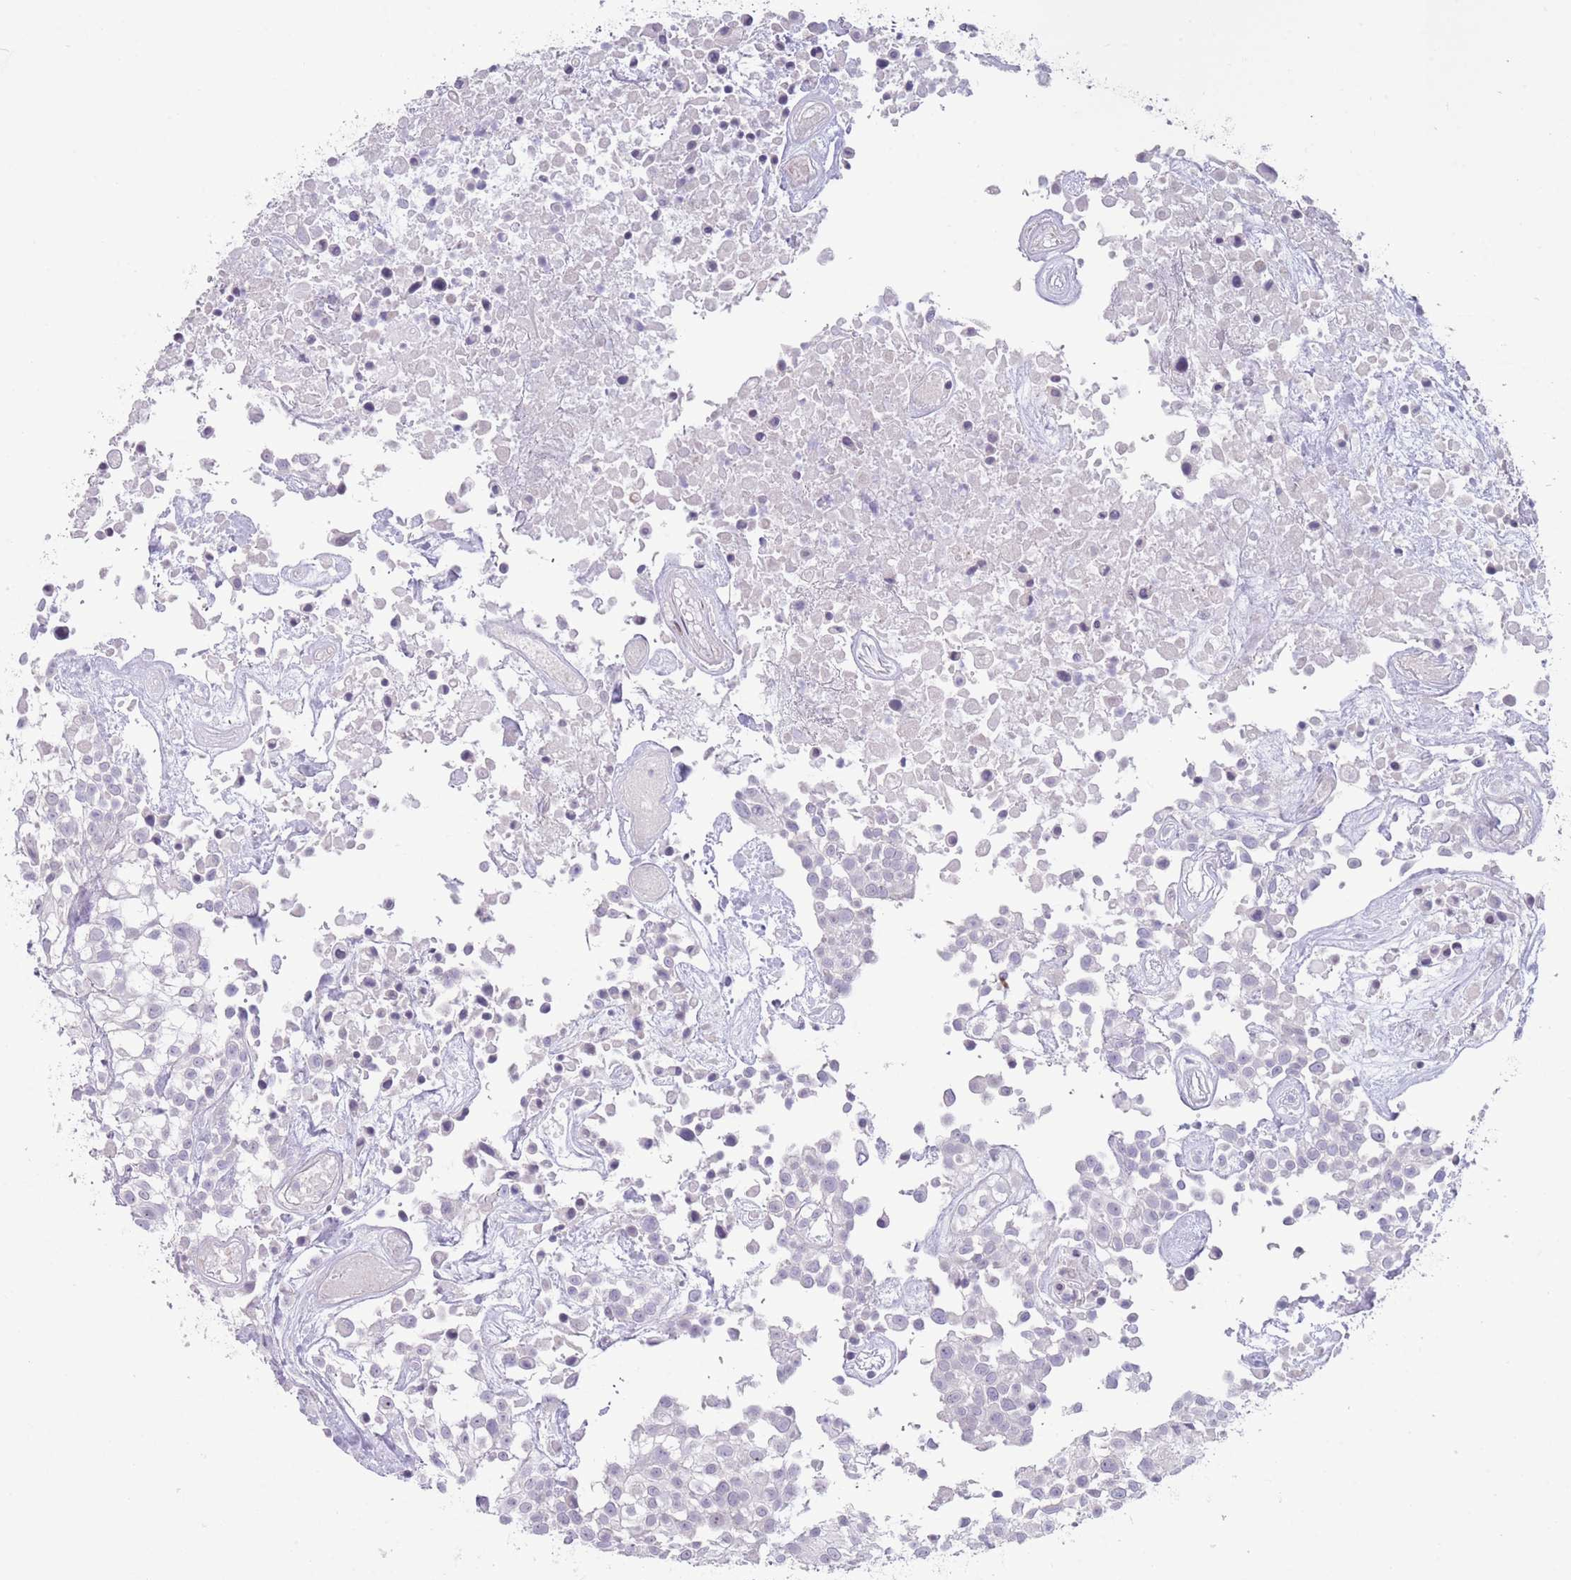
{"staining": {"intensity": "negative", "quantity": "none", "location": "none"}, "tissue": "urothelial cancer", "cell_type": "Tumor cells", "image_type": "cancer", "snomed": [{"axis": "morphology", "description": "Urothelial carcinoma, High grade"}, {"axis": "topography", "description": "Urinary bladder"}], "caption": "Immunohistochemistry (IHC) of high-grade urothelial carcinoma exhibits no staining in tumor cells. (DAB (3,3'-diaminobenzidine) immunohistochemistry (IHC) visualized using brightfield microscopy, high magnification).", "gene": "PAIP2B", "patient": {"sex": "male", "age": 56}}